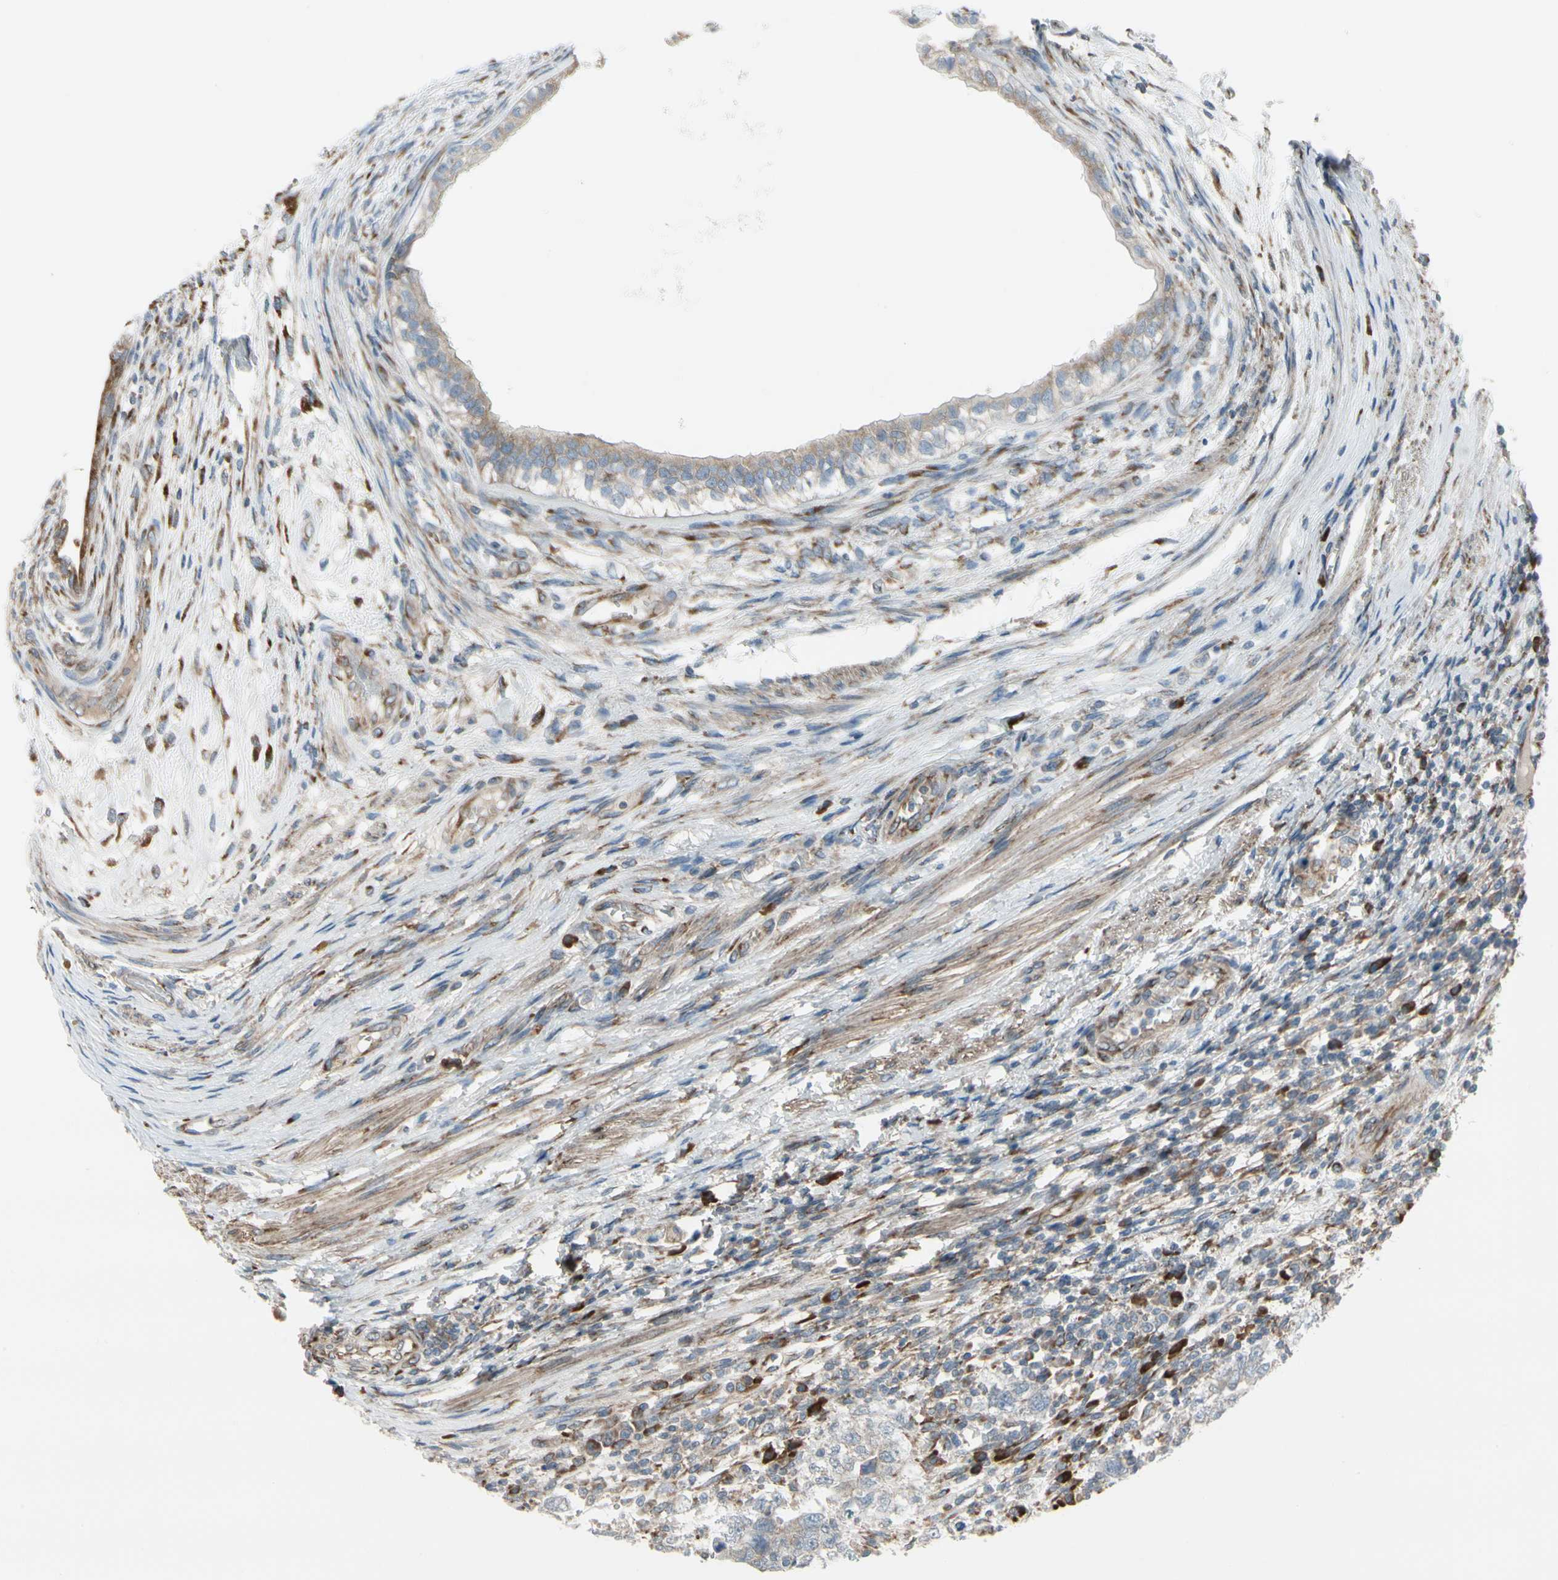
{"staining": {"intensity": "weak", "quantity": ">75%", "location": "cytoplasmic/membranous"}, "tissue": "testis cancer", "cell_type": "Tumor cells", "image_type": "cancer", "snomed": [{"axis": "morphology", "description": "Carcinoma, Embryonal, NOS"}, {"axis": "topography", "description": "Testis"}], "caption": "There is low levels of weak cytoplasmic/membranous staining in tumor cells of embryonal carcinoma (testis), as demonstrated by immunohistochemical staining (brown color).", "gene": "FNDC3A", "patient": {"sex": "male", "age": 26}}